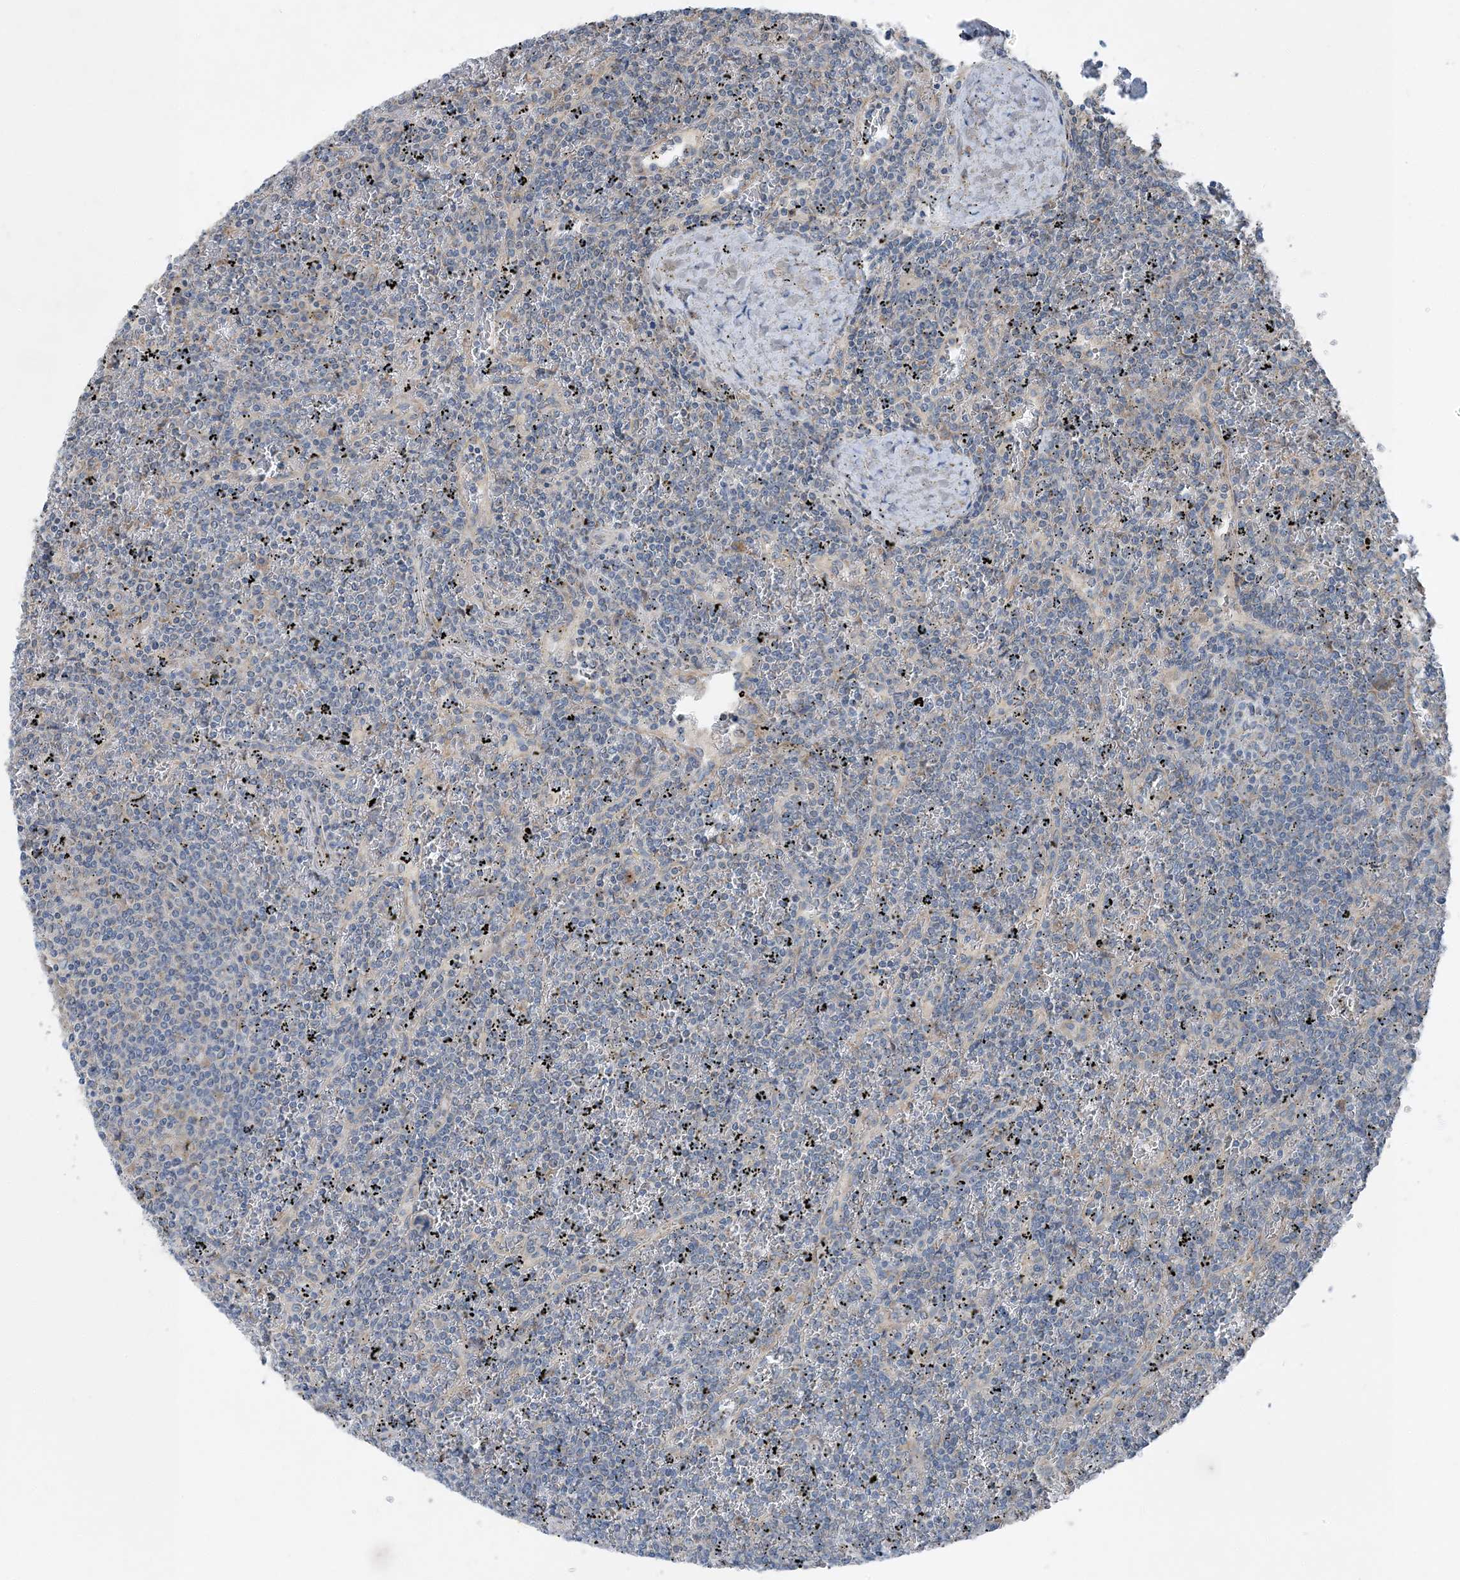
{"staining": {"intensity": "negative", "quantity": "none", "location": "none"}, "tissue": "lymphoma", "cell_type": "Tumor cells", "image_type": "cancer", "snomed": [{"axis": "morphology", "description": "Malignant lymphoma, non-Hodgkin's type, Low grade"}, {"axis": "topography", "description": "Spleen"}], "caption": "Tumor cells show no significant expression in lymphoma.", "gene": "DHX30", "patient": {"sex": "female", "age": 19}}